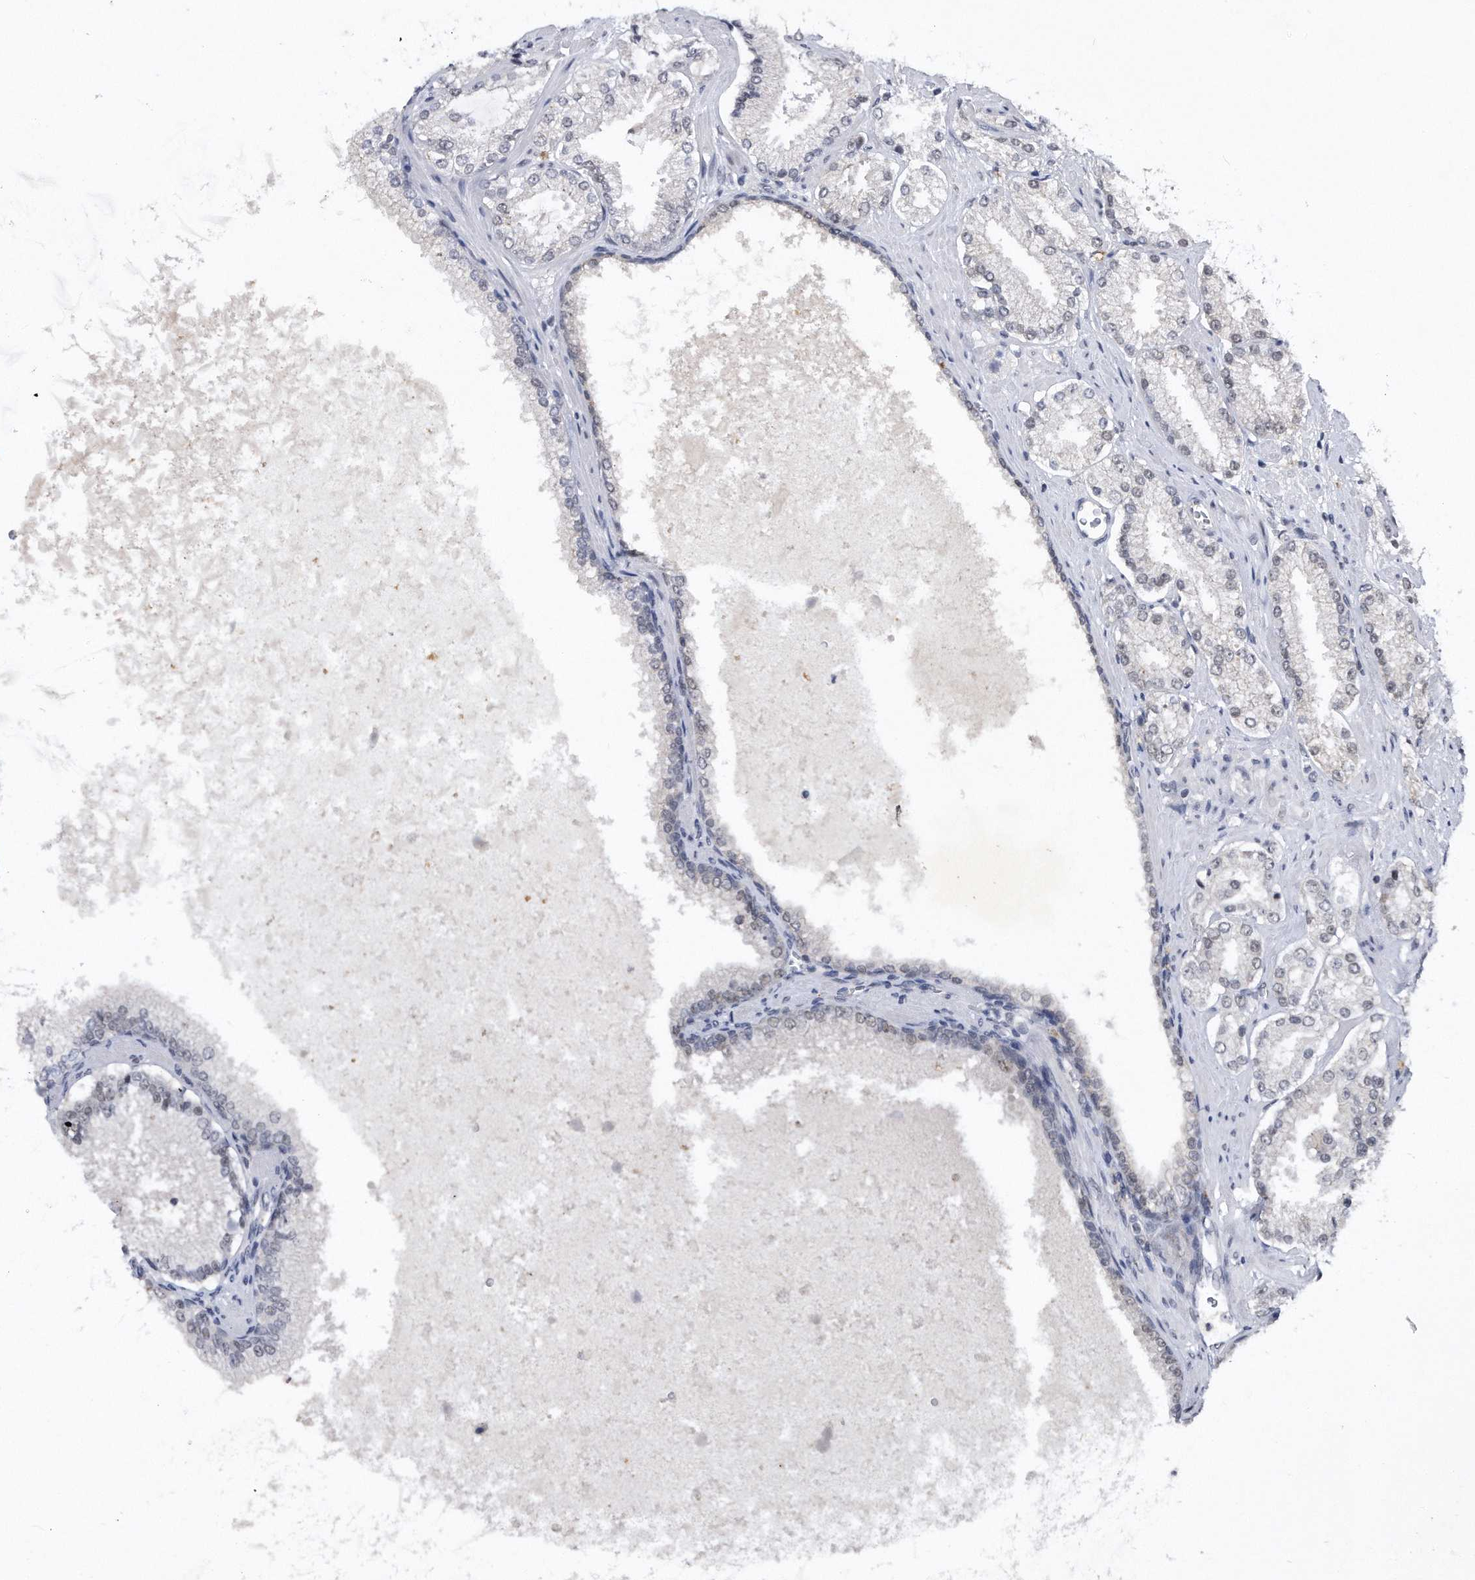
{"staining": {"intensity": "weak", "quantity": "<25%", "location": "nuclear"}, "tissue": "prostate cancer", "cell_type": "Tumor cells", "image_type": "cancer", "snomed": [{"axis": "morphology", "description": "Adenocarcinoma, High grade"}, {"axis": "topography", "description": "Prostate"}], "caption": "Prostate adenocarcinoma (high-grade) was stained to show a protein in brown. There is no significant positivity in tumor cells.", "gene": "VIRMA", "patient": {"sex": "male", "age": 73}}